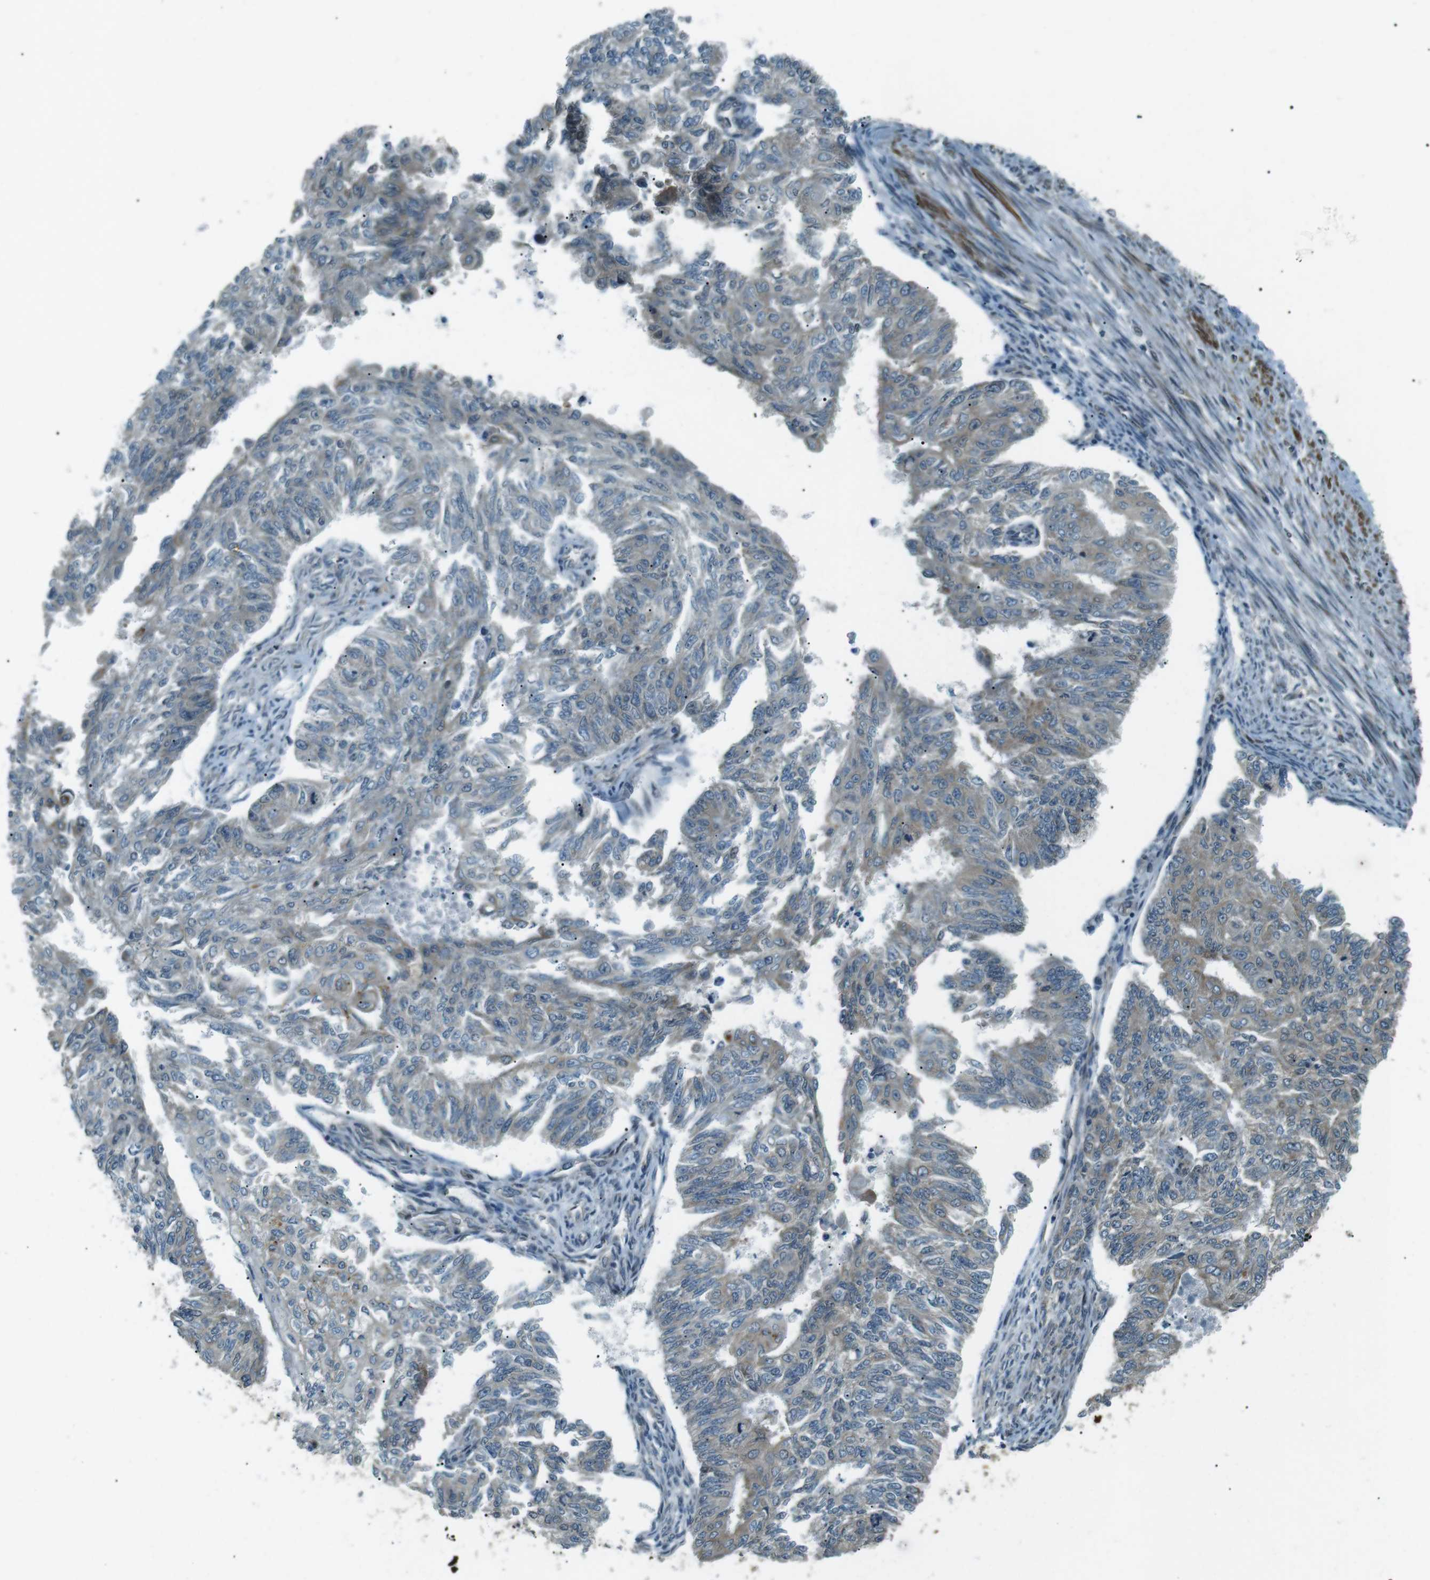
{"staining": {"intensity": "moderate", "quantity": "25%-75%", "location": "cytoplasmic/membranous"}, "tissue": "endometrial cancer", "cell_type": "Tumor cells", "image_type": "cancer", "snomed": [{"axis": "morphology", "description": "Adenocarcinoma, NOS"}, {"axis": "topography", "description": "Endometrium"}], "caption": "Endometrial adenocarcinoma was stained to show a protein in brown. There is medium levels of moderate cytoplasmic/membranous positivity in about 25%-75% of tumor cells.", "gene": "TMEM74", "patient": {"sex": "female", "age": 32}}